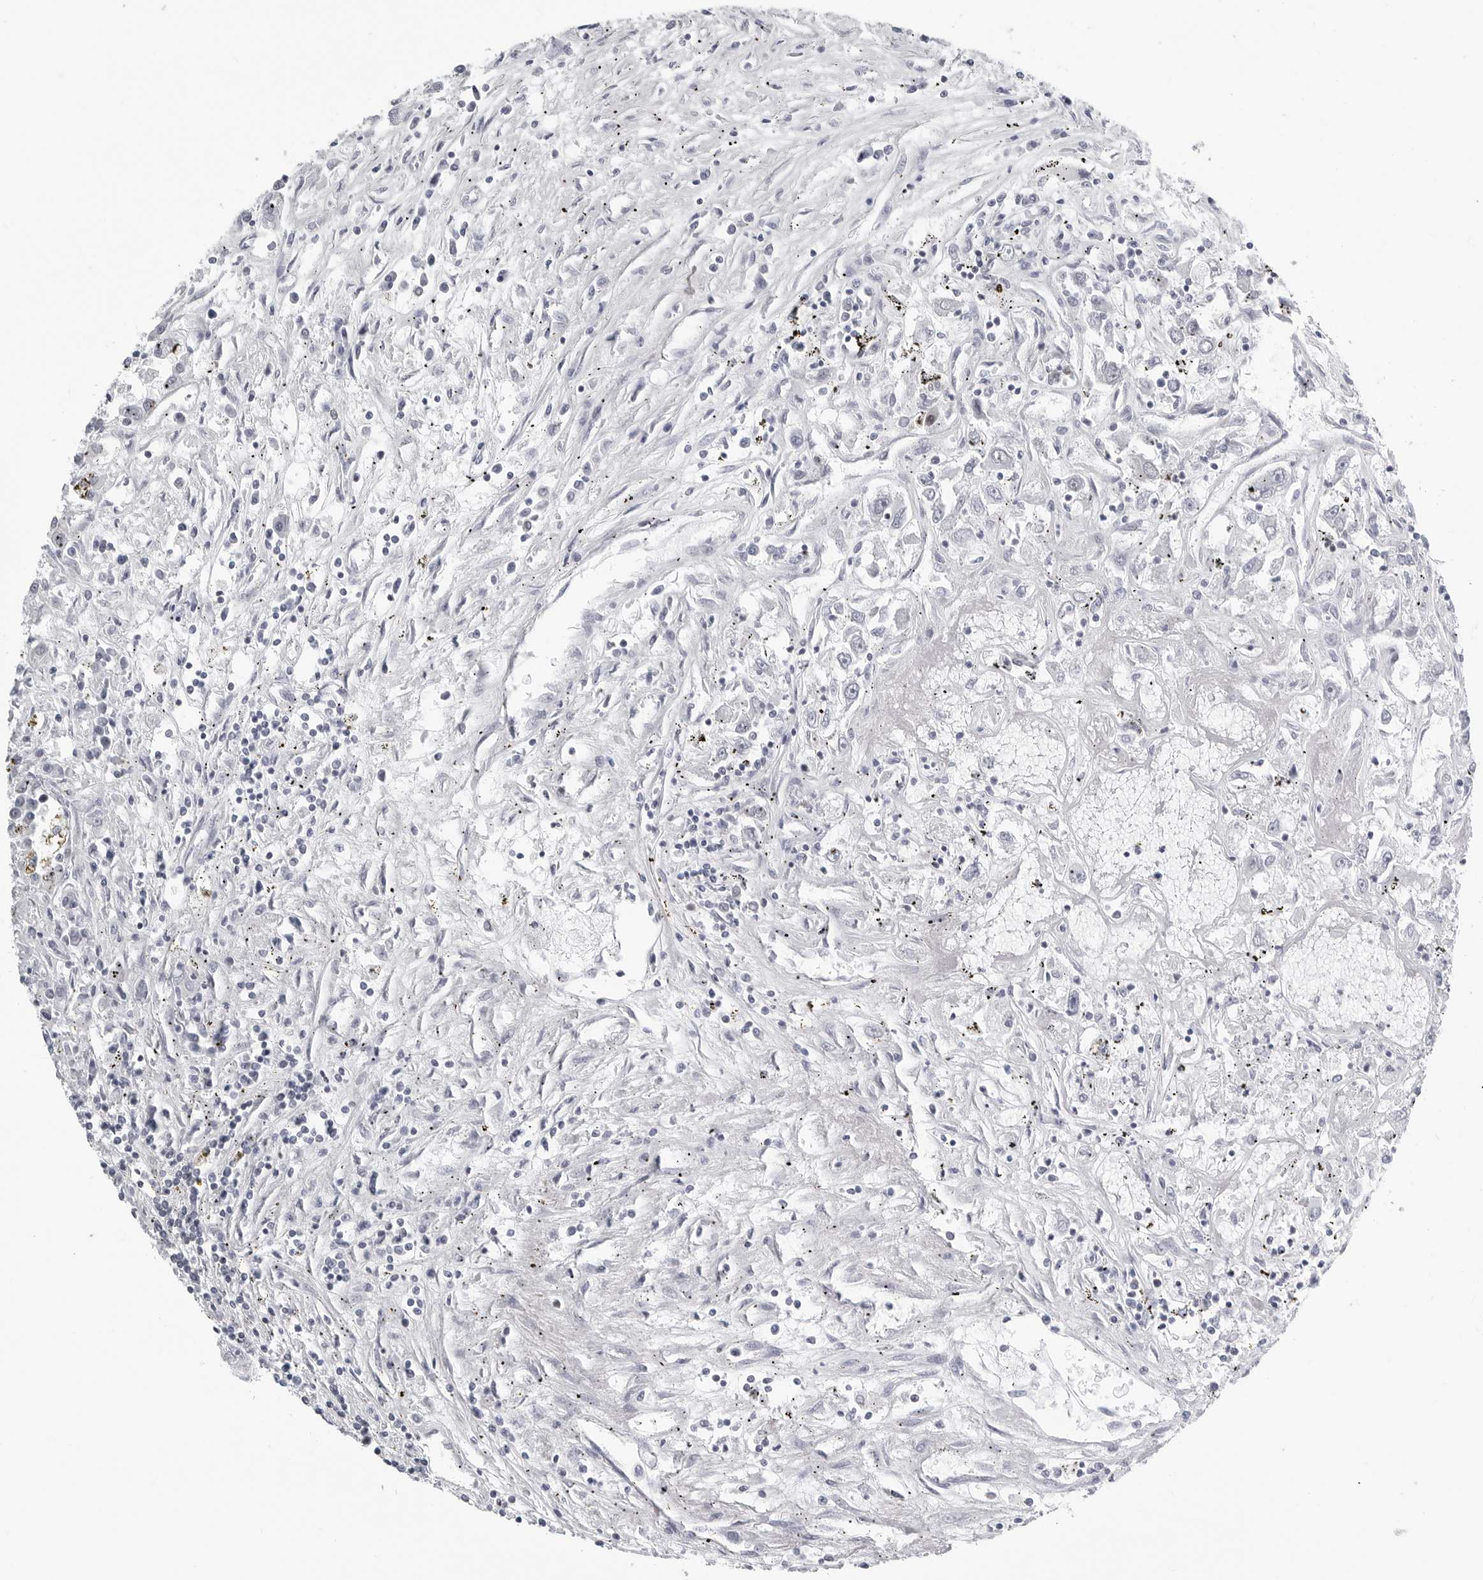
{"staining": {"intensity": "negative", "quantity": "none", "location": "none"}, "tissue": "renal cancer", "cell_type": "Tumor cells", "image_type": "cancer", "snomed": [{"axis": "morphology", "description": "Adenocarcinoma, NOS"}, {"axis": "topography", "description": "Kidney"}], "caption": "This histopathology image is of renal cancer stained with immunohistochemistry to label a protein in brown with the nuclei are counter-stained blue. There is no staining in tumor cells. Nuclei are stained in blue.", "gene": "FAM135B", "patient": {"sex": "female", "age": 52}}